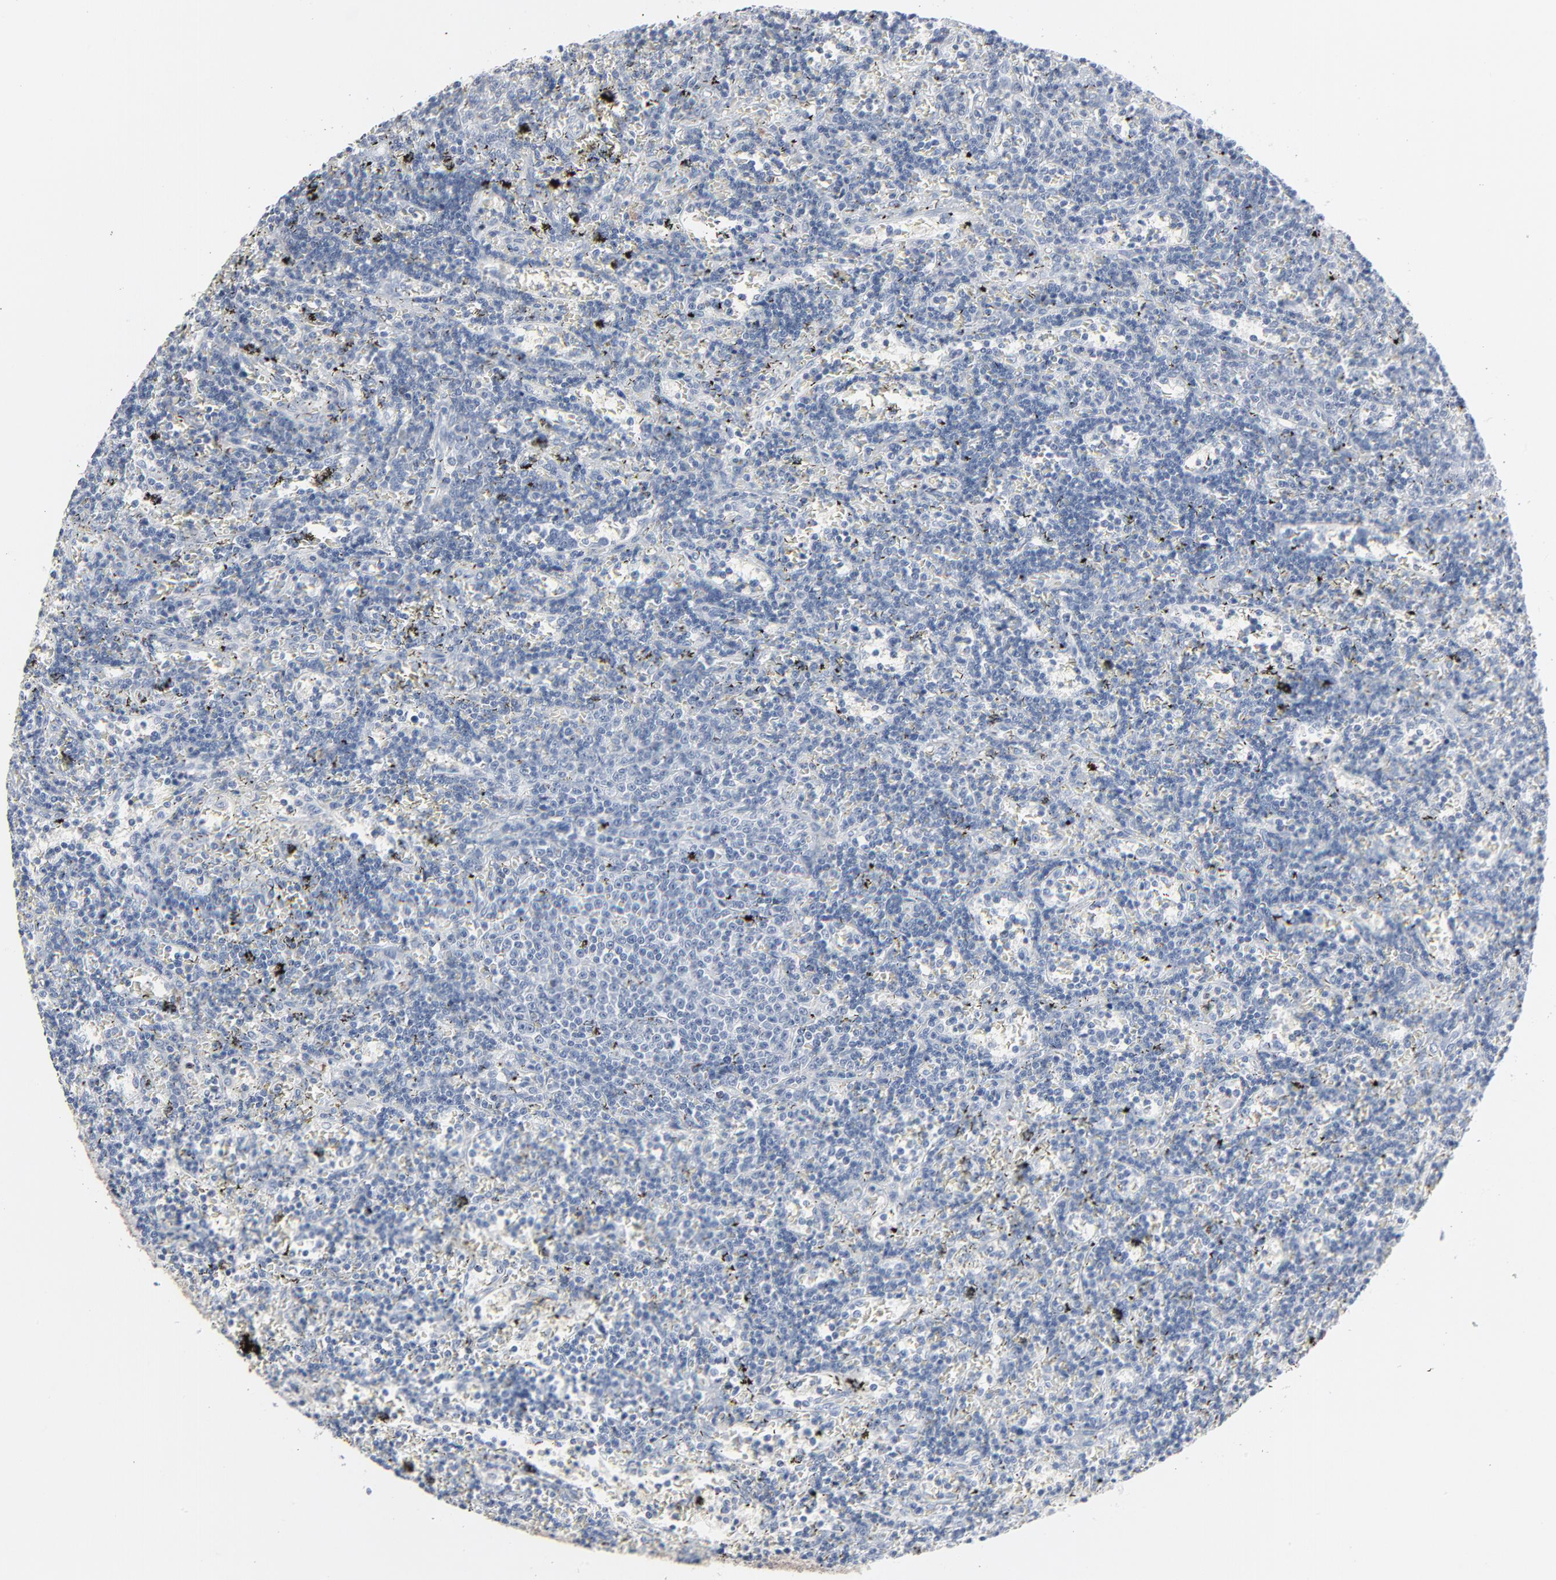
{"staining": {"intensity": "negative", "quantity": "none", "location": "none"}, "tissue": "lymphoma", "cell_type": "Tumor cells", "image_type": "cancer", "snomed": [{"axis": "morphology", "description": "Malignant lymphoma, non-Hodgkin's type, Low grade"}, {"axis": "topography", "description": "Spleen"}], "caption": "This is a photomicrograph of immunohistochemistry (IHC) staining of lymphoma, which shows no positivity in tumor cells. (DAB (3,3'-diaminobenzidine) IHC with hematoxylin counter stain).", "gene": "PHGDH", "patient": {"sex": "male", "age": 60}}